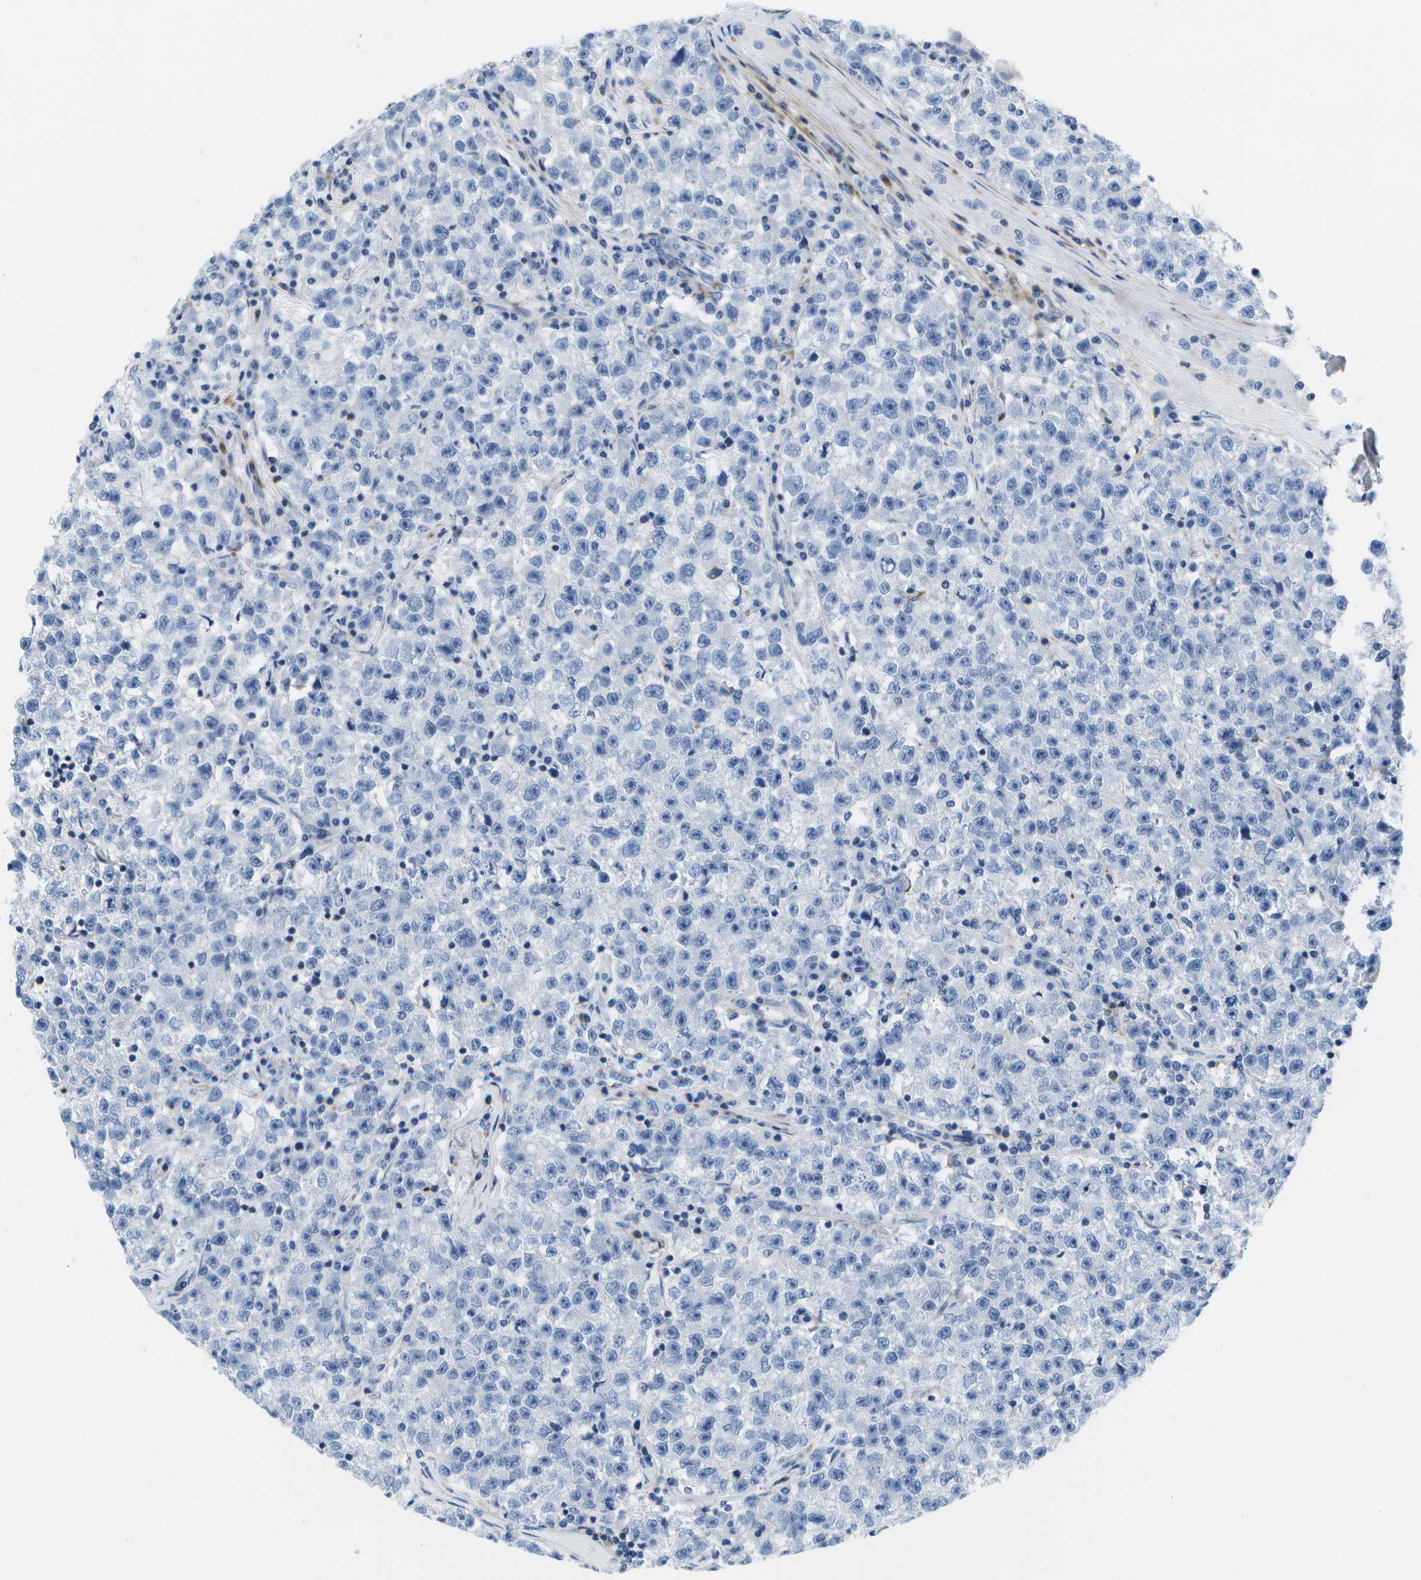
{"staining": {"intensity": "negative", "quantity": "none", "location": "none"}, "tissue": "testis cancer", "cell_type": "Tumor cells", "image_type": "cancer", "snomed": [{"axis": "morphology", "description": "Seminoma, NOS"}, {"axis": "topography", "description": "Testis"}], "caption": "Protein analysis of testis cancer (seminoma) exhibits no significant expression in tumor cells.", "gene": "ADGRG6", "patient": {"sex": "male", "age": 22}}